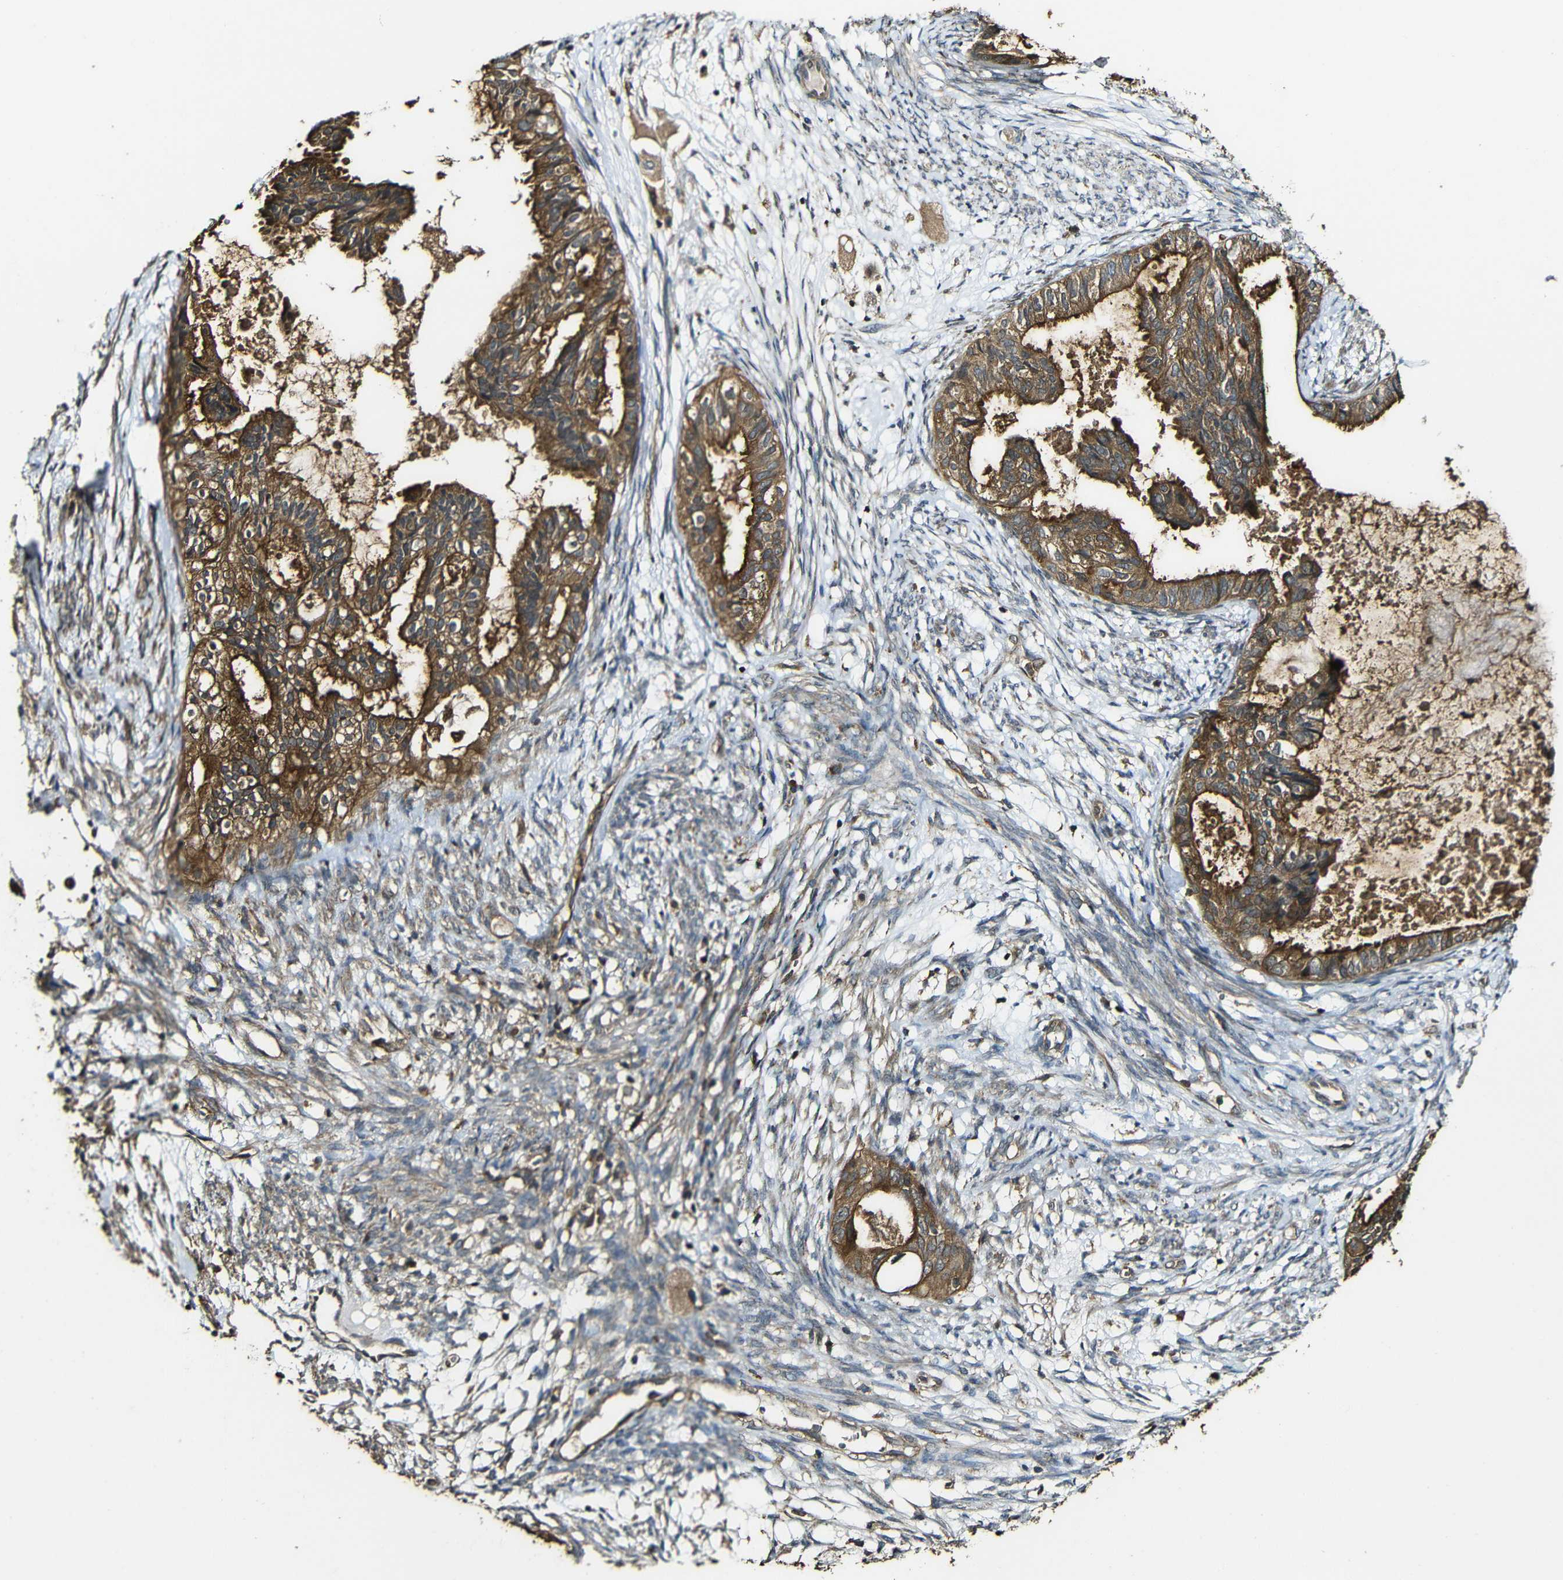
{"staining": {"intensity": "strong", "quantity": ">75%", "location": "cytoplasmic/membranous"}, "tissue": "cervical cancer", "cell_type": "Tumor cells", "image_type": "cancer", "snomed": [{"axis": "morphology", "description": "Normal tissue, NOS"}, {"axis": "morphology", "description": "Adenocarcinoma, NOS"}, {"axis": "topography", "description": "Cervix"}, {"axis": "topography", "description": "Endometrium"}], "caption": "Approximately >75% of tumor cells in cervical cancer (adenocarcinoma) demonstrate strong cytoplasmic/membranous protein positivity as visualized by brown immunohistochemical staining.", "gene": "CASP8", "patient": {"sex": "female", "age": 86}}